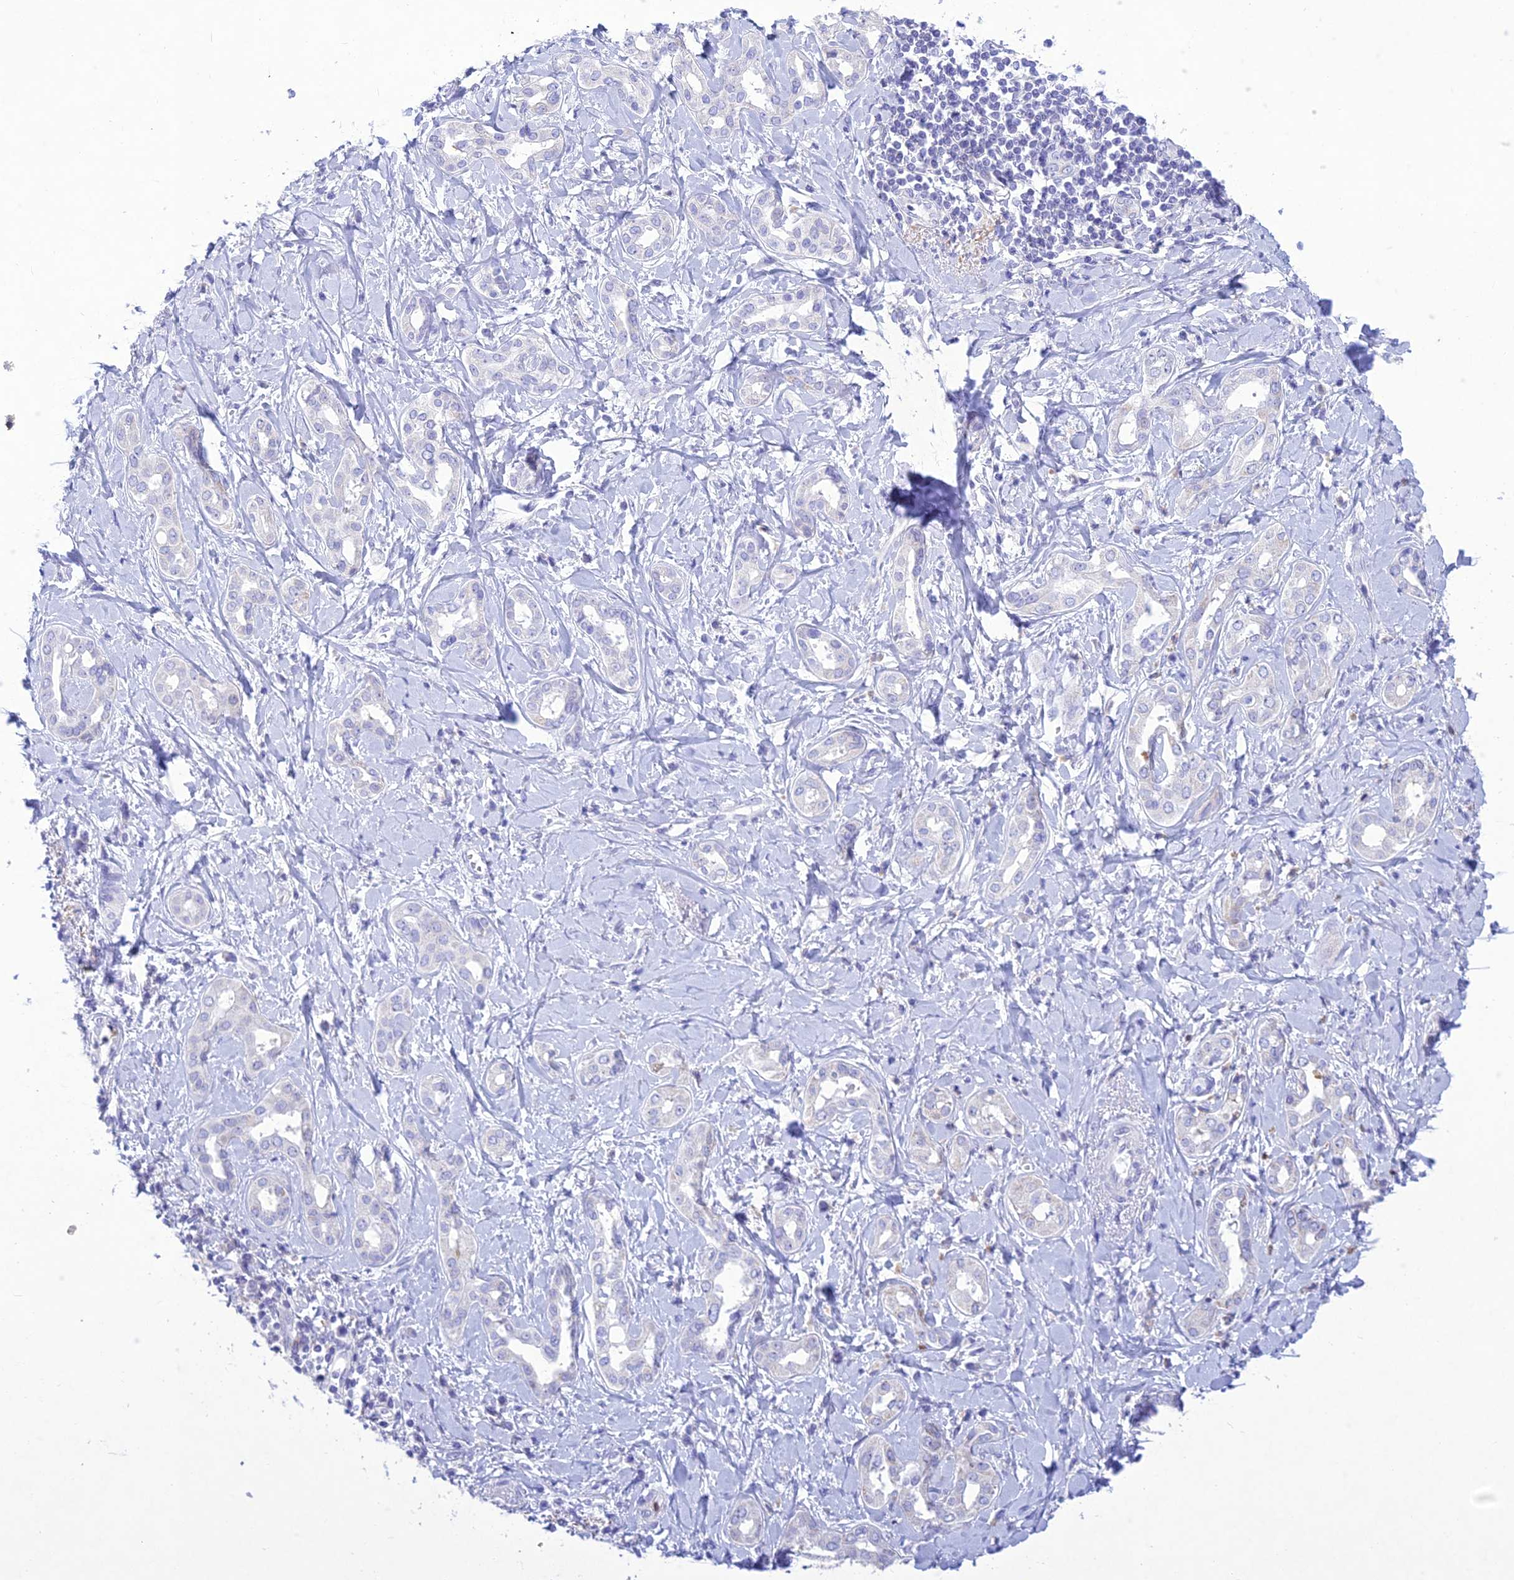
{"staining": {"intensity": "negative", "quantity": "none", "location": "none"}, "tissue": "liver cancer", "cell_type": "Tumor cells", "image_type": "cancer", "snomed": [{"axis": "morphology", "description": "Cholangiocarcinoma"}, {"axis": "topography", "description": "Liver"}], "caption": "High power microscopy image of an immunohistochemistry image of liver cancer (cholangiocarcinoma), revealing no significant positivity in tumor cells.", "gene": "SLC13A5", "patient": {"sex": "female", "age": 77}}